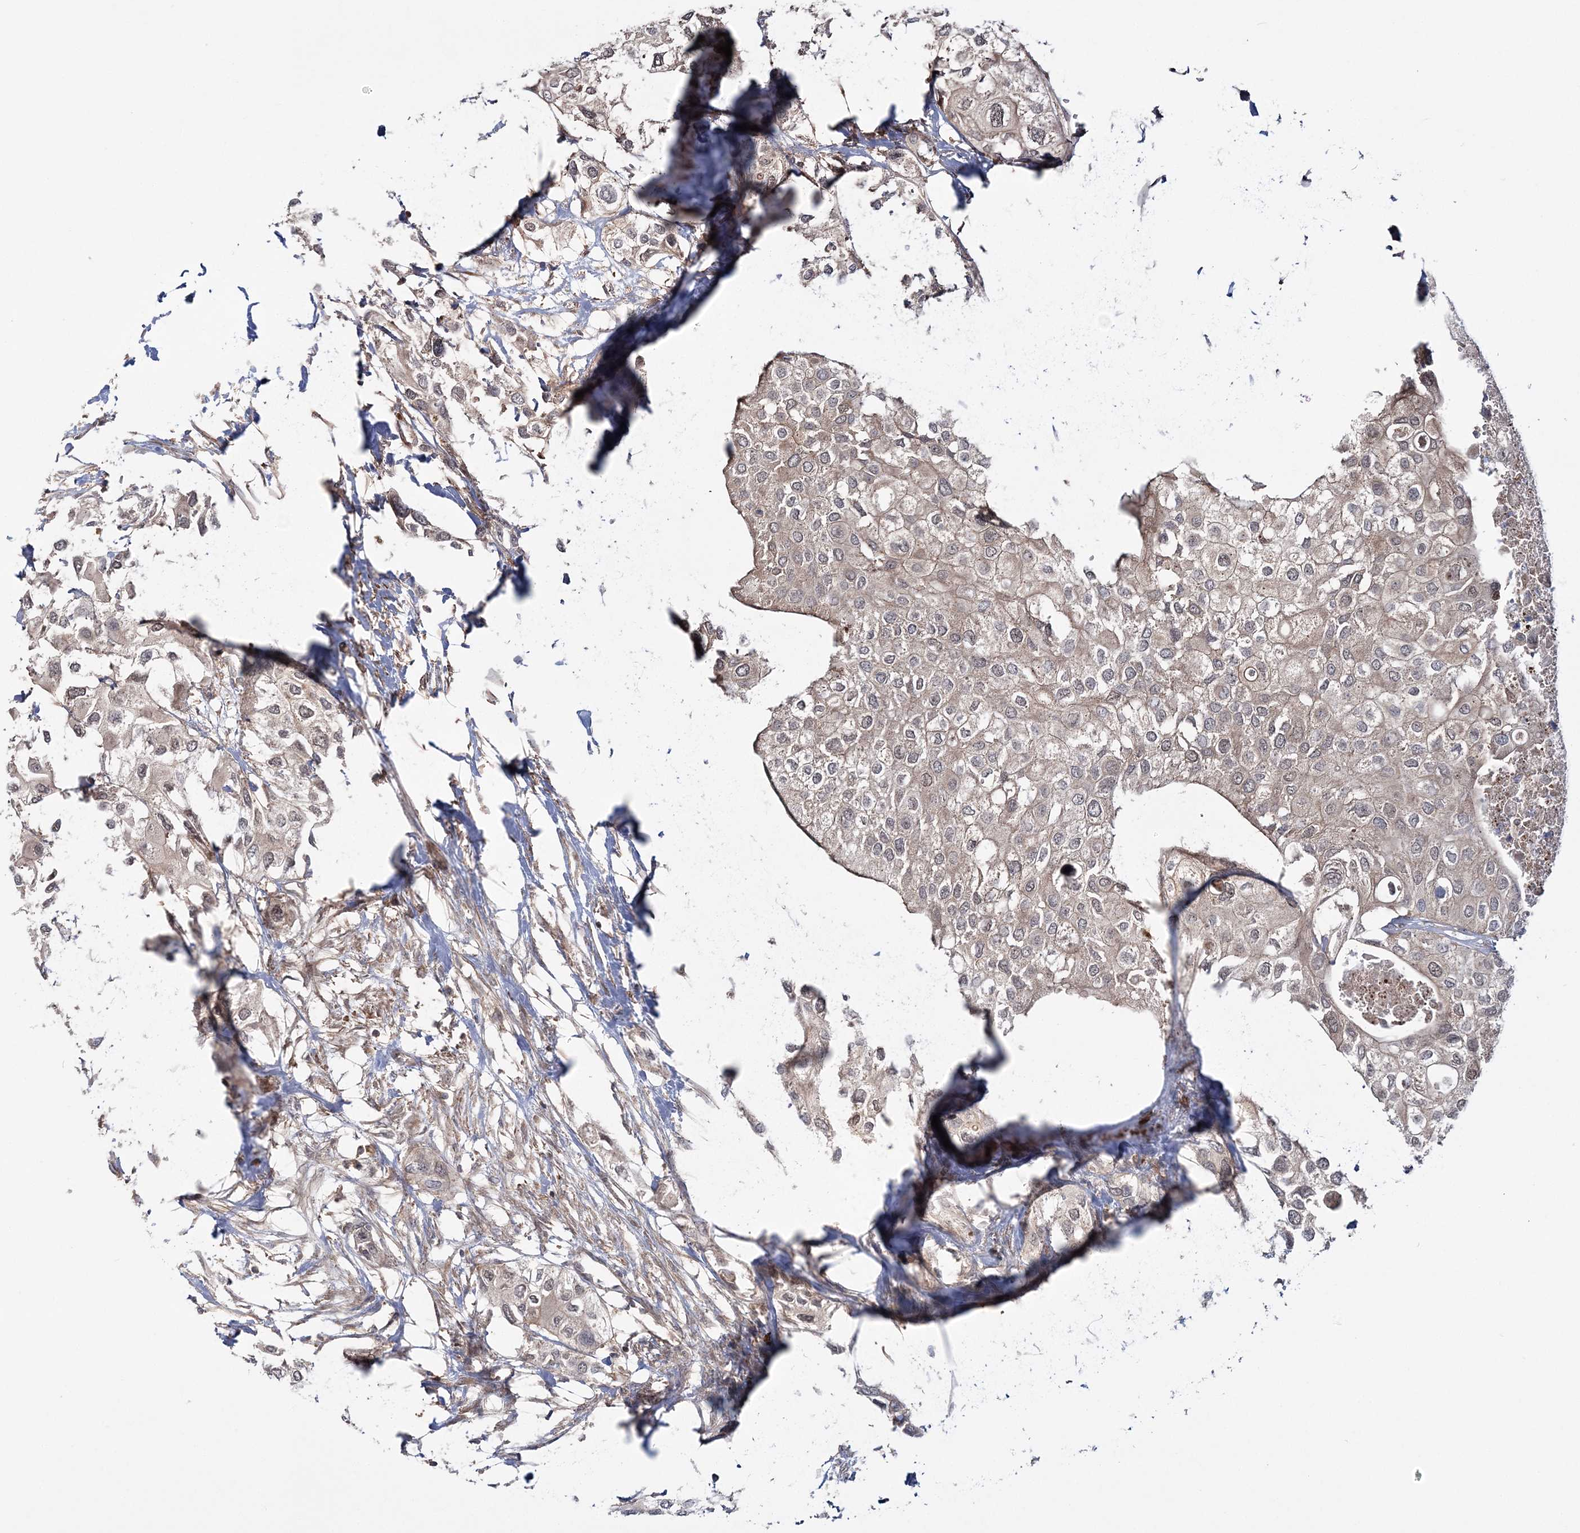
{"staining": {"intensity": "negative", "quantity": "none", "location": "none"}, "tissue": "urothelial cancer", "cell_type": "Tumor cells", "image_type": "cancer", "snomed": [{"axis": "morphology", "description": "Urothelial carcinoma, High grade"}, {"axis": "topography", "description": "Urinary bladder"}], "caption": "A high-resolution photomicrograph shows IHC staining of urothelial cancer, which displays no significant positivity in tumor cells. (DAB immunohistochemistry, high magnification).", "gene": "MOCS2", "patient": {"sex": "male", "age": 64}}